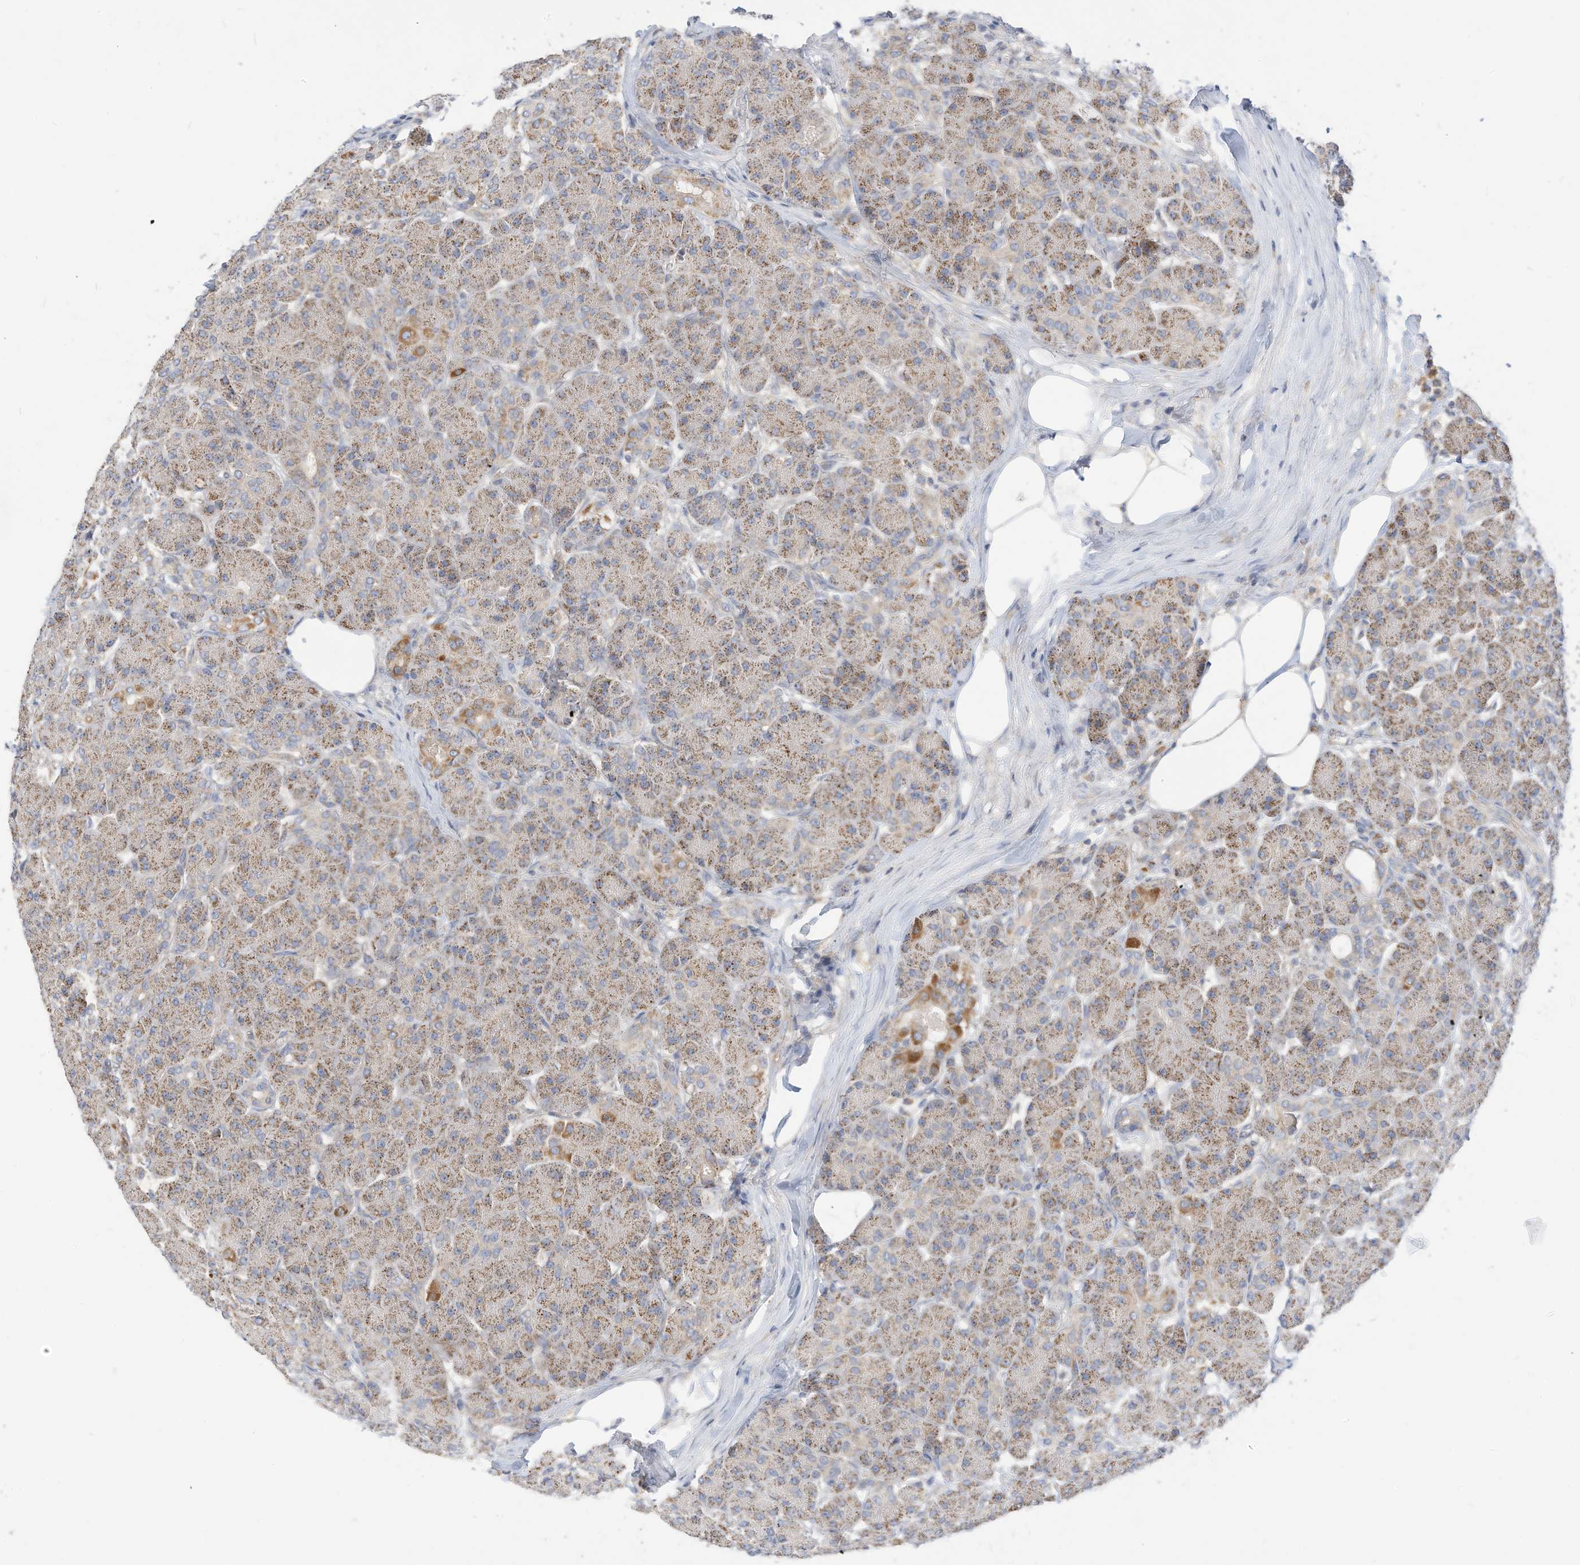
{"staining": {"intensity": "moderate", "quantity": "25%-75%", "location": "cytoplasmic/membranous"}, "tissue": "pancreas", "cell_type": "Exocrine glandular cells", "image_type": "normal", "snomed": [{"axis": "morphology", "description": "Normal tissue, NOS"}, {"axis": "topography", "description": "Pancreas"}], "caption": "A high-resolution micrograph shows immunohistochemistry staining of normal pancreas, which displays moderate cytoplasmic/membranous expression in approximately 25%-75% of exocrine glandular cells. Immunohistochemistry (ihc) stains the protein in brown and the nuclei are stained blue.", "gene": "RHOH", "patient": {"sex": "male", "age": 63}}